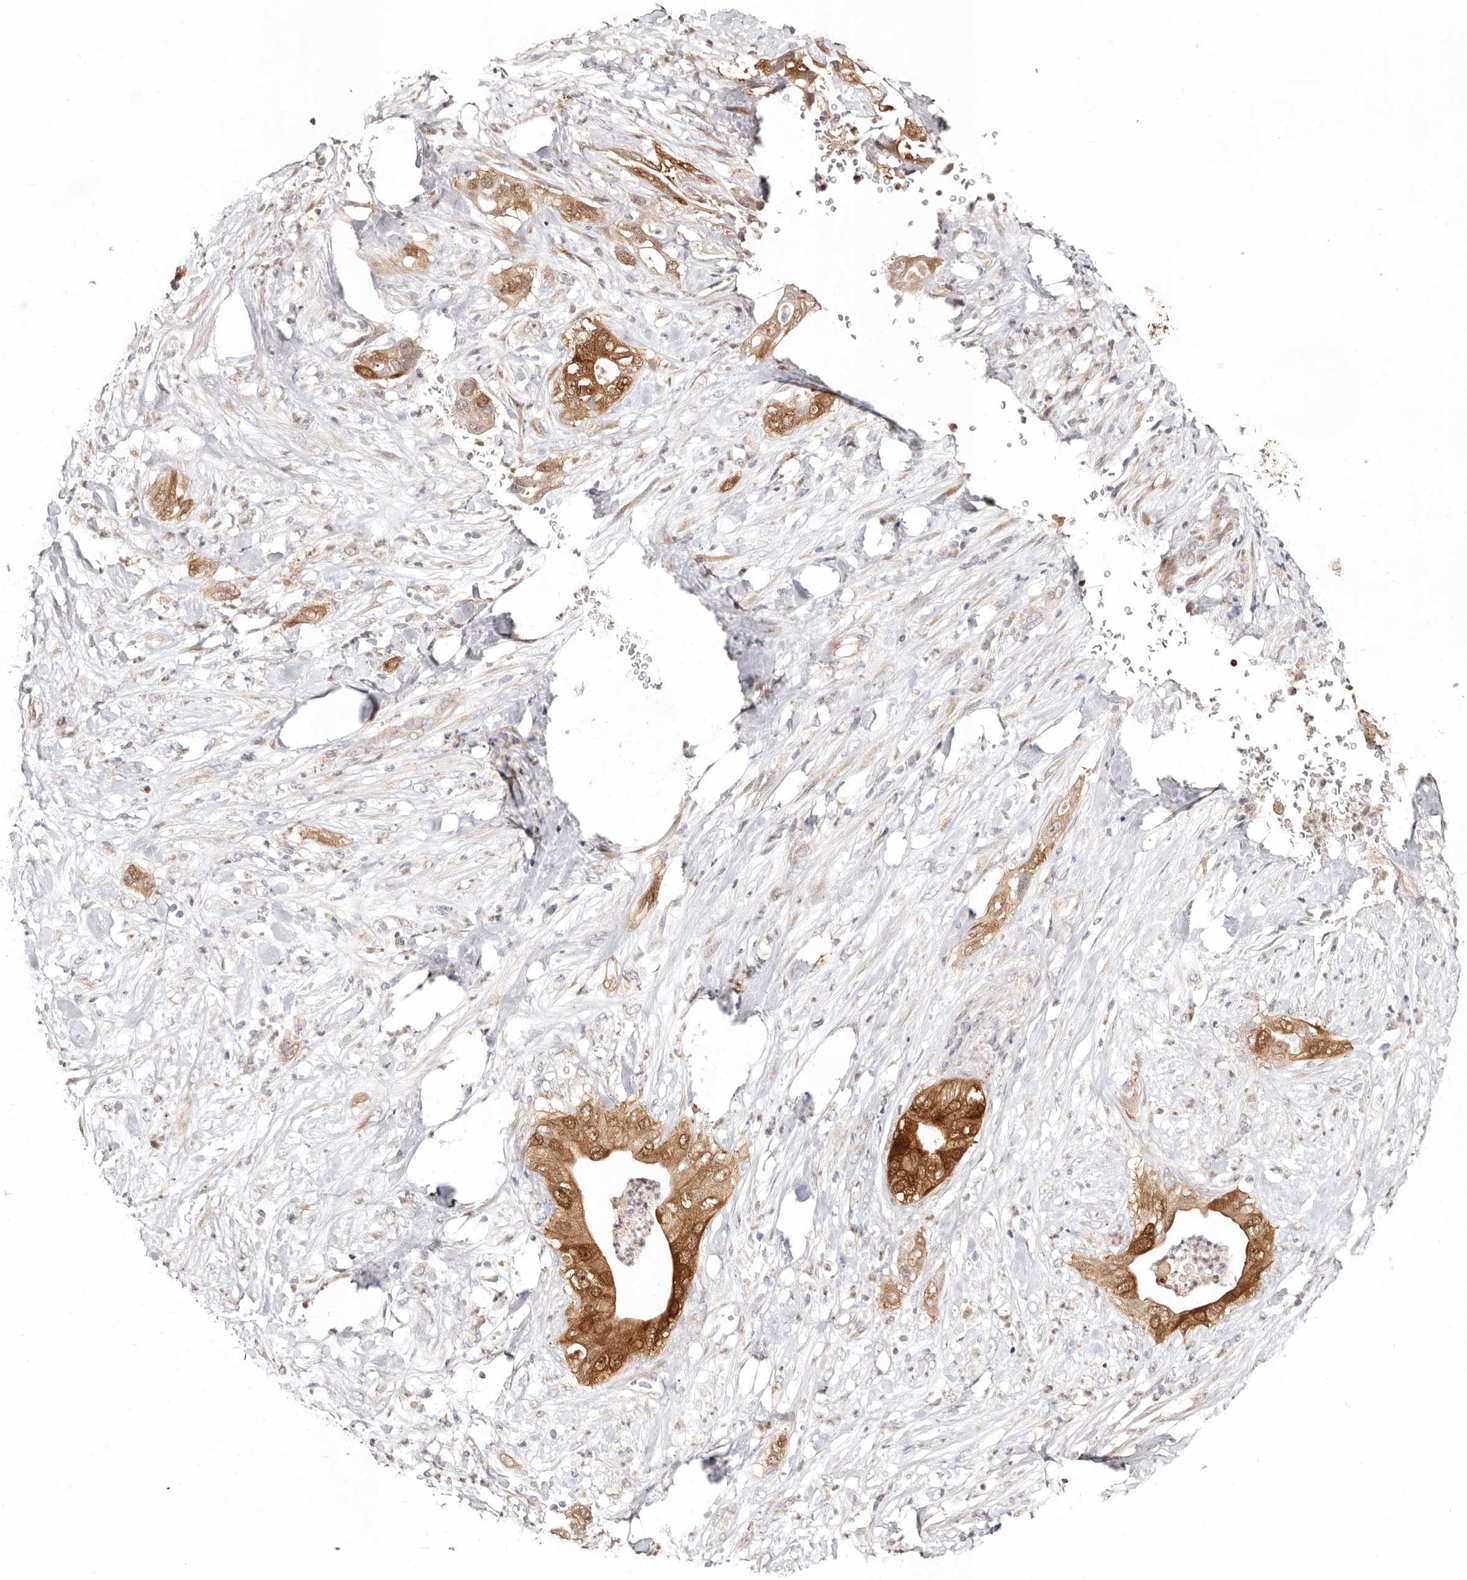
{"staining": {"intensity": "strong", "quantity": ">75%", "location": "cytoplasmic/membranous,nuclear"}, "tissue": "pancreatic cancer", "cell_type": "Tumor cells", "image_type": "cancer", "snomed": [{"axis": "morphology", "description": "Adenocarcinoma, NOS"}, {"axis": "topography", "description": "Pancreas"}], "caption": "An immunohistochemistry (IHC) image of tumor tissue is shown. Protein staining in brown shows strong cytoplasmic/membranous and nuclear positivity in adenocarcinoma (pancreatic) within tumor cells.", "gene": "BCL2L15", "patient": {"sex": "female", "age": 78}}